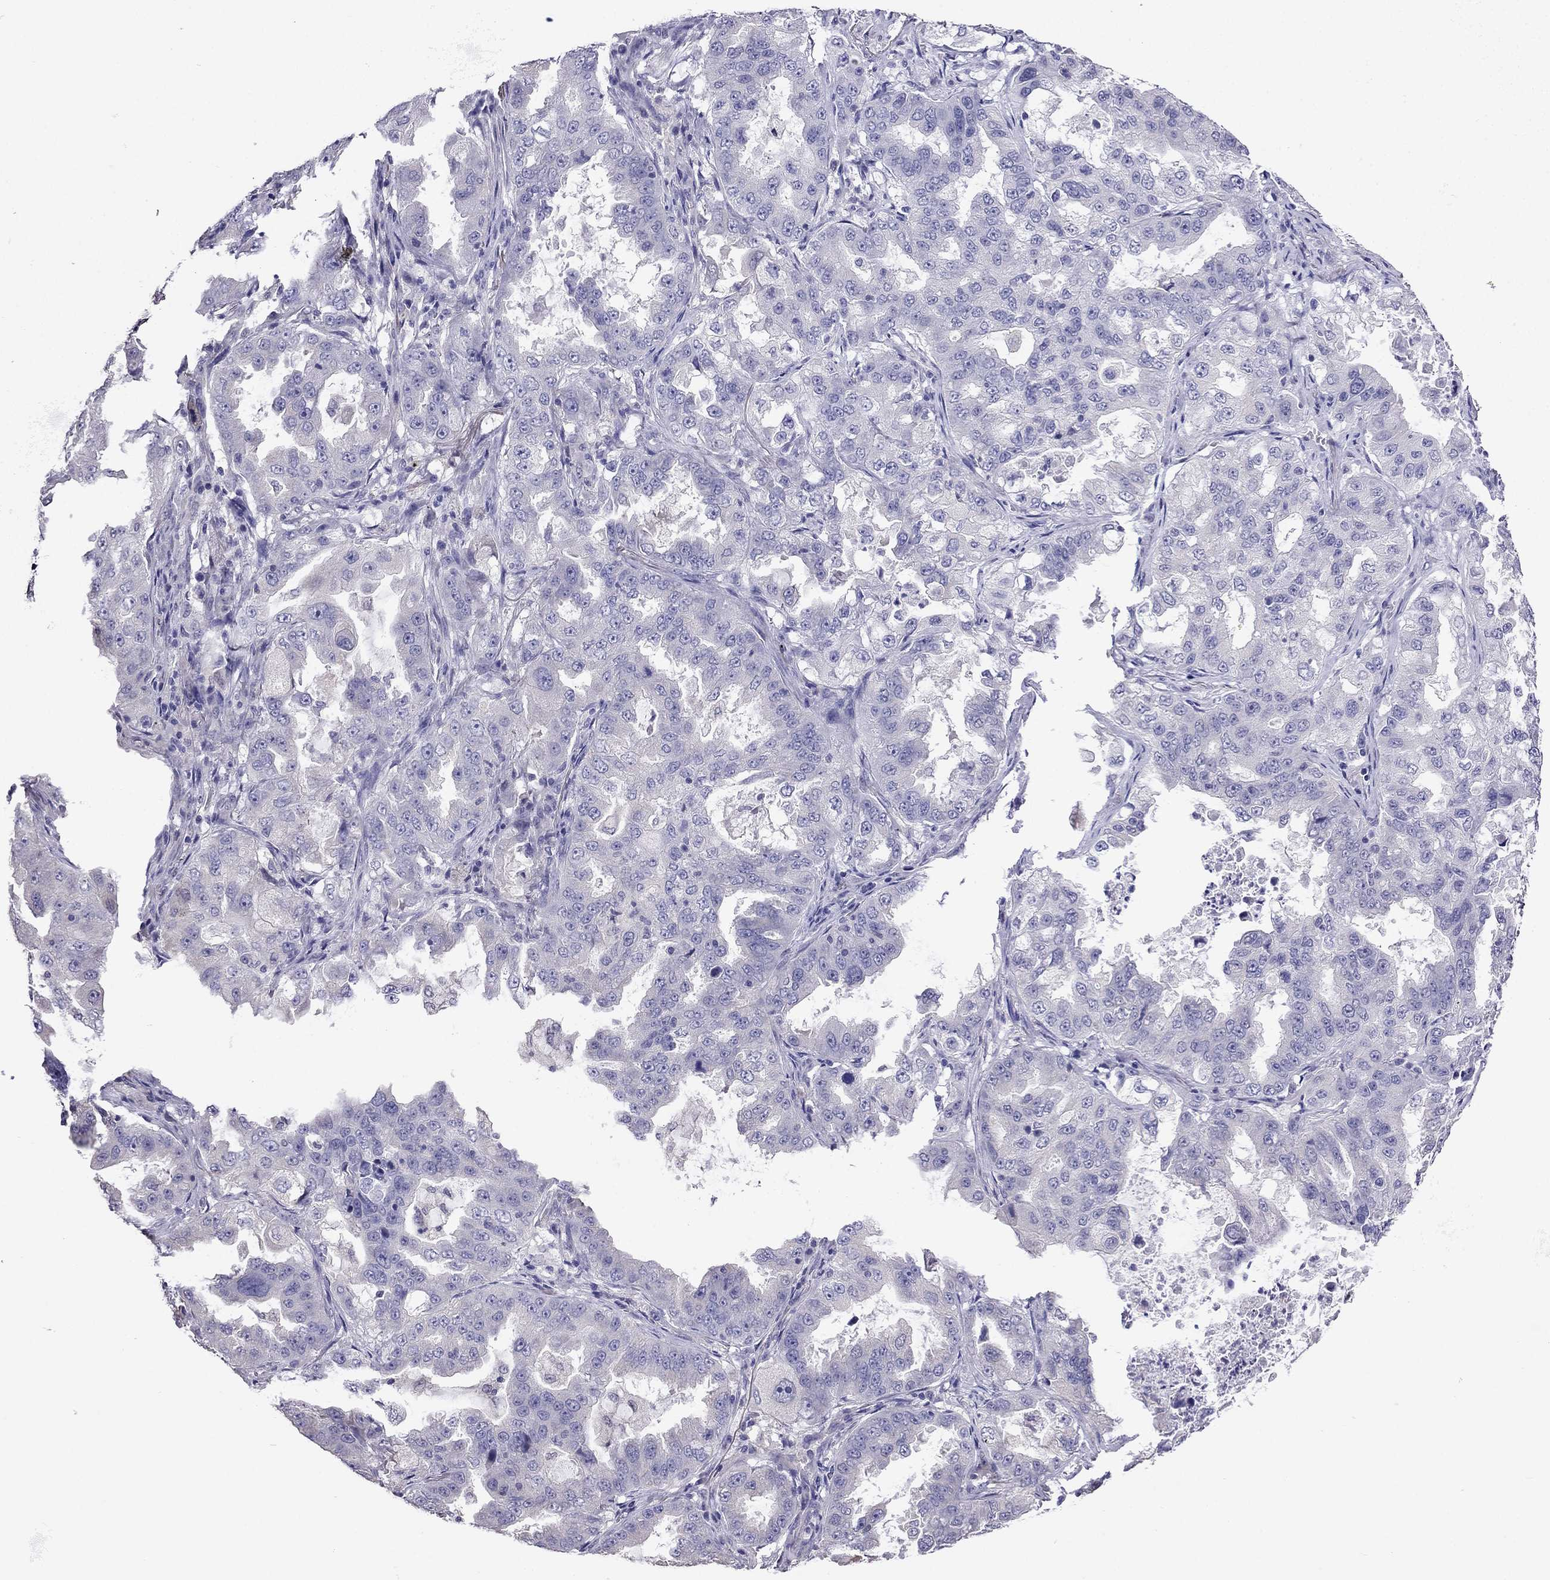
{"staining": {"intensity": "negative", "quantity": "none", "location": "none"}, "tissue": "lung cancer", "cell_type": "Tumor cells", "image_type": "cancer", "snomed": [{"axis": "morphology", "description": "Adenocarcinoma, NOS"}, {"axis": "topography", "description": "Lung"}], "caption": "This is an immunohistochemistry image of human lung cancer. There is no staining in tumor cells.", "gene": "SCNN1D", "patient": {"sex": "female", "age": 61}}